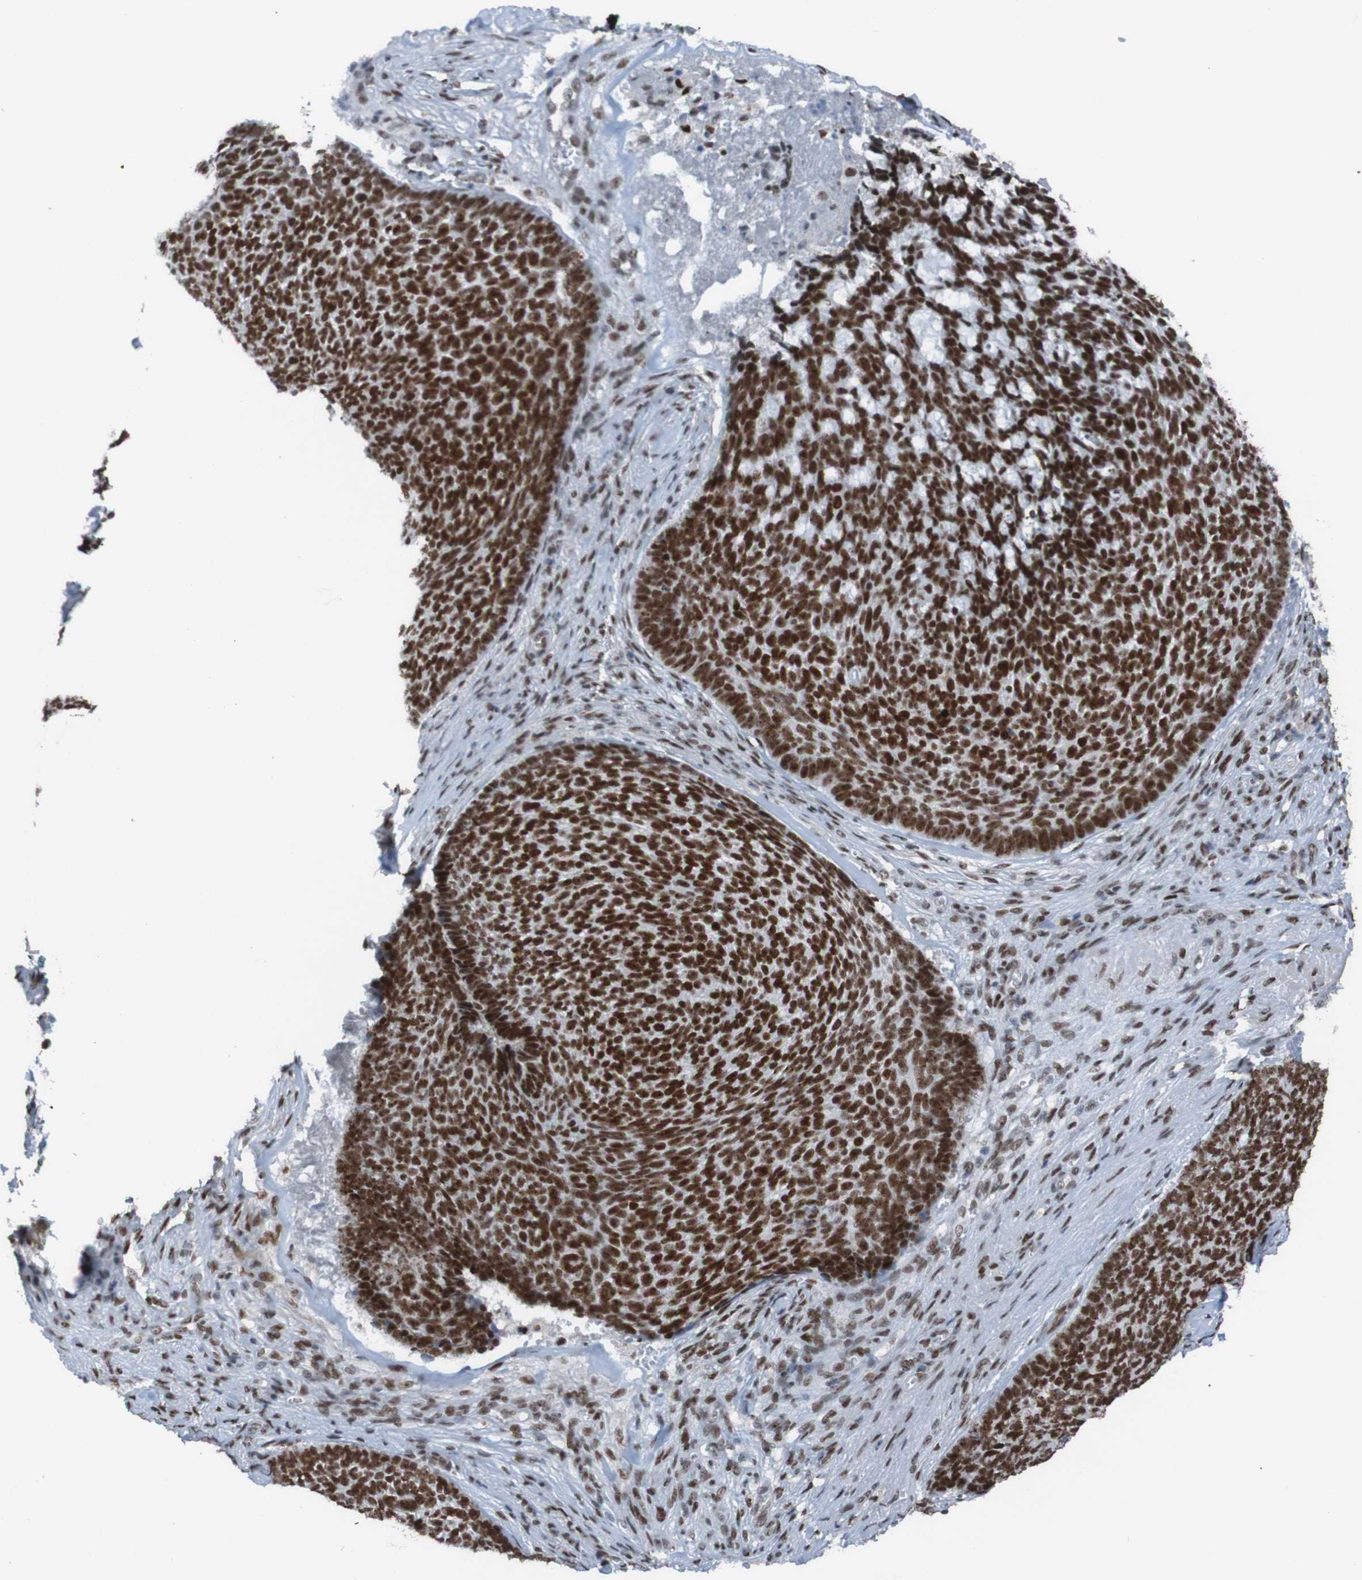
{"staining": {"intensity": "strong", "quantity": ">75%", "location": "nuclear"}, "tissue": "skin cancer", "cell_type": "Tumor cells", "image_type": "cancer", "snomed": [{"axis": "morphology", "description": "Basal cell carcinoma"}, {"axis": "topography", "description": "Skin"}], "caption": "A micrograph of skin basal cell carcinoma stained for a protein exhibits strong nuclear brown staining in tumor cells.", "gene": "PHF2", "patient": {"sex": "male", "age": 84}}